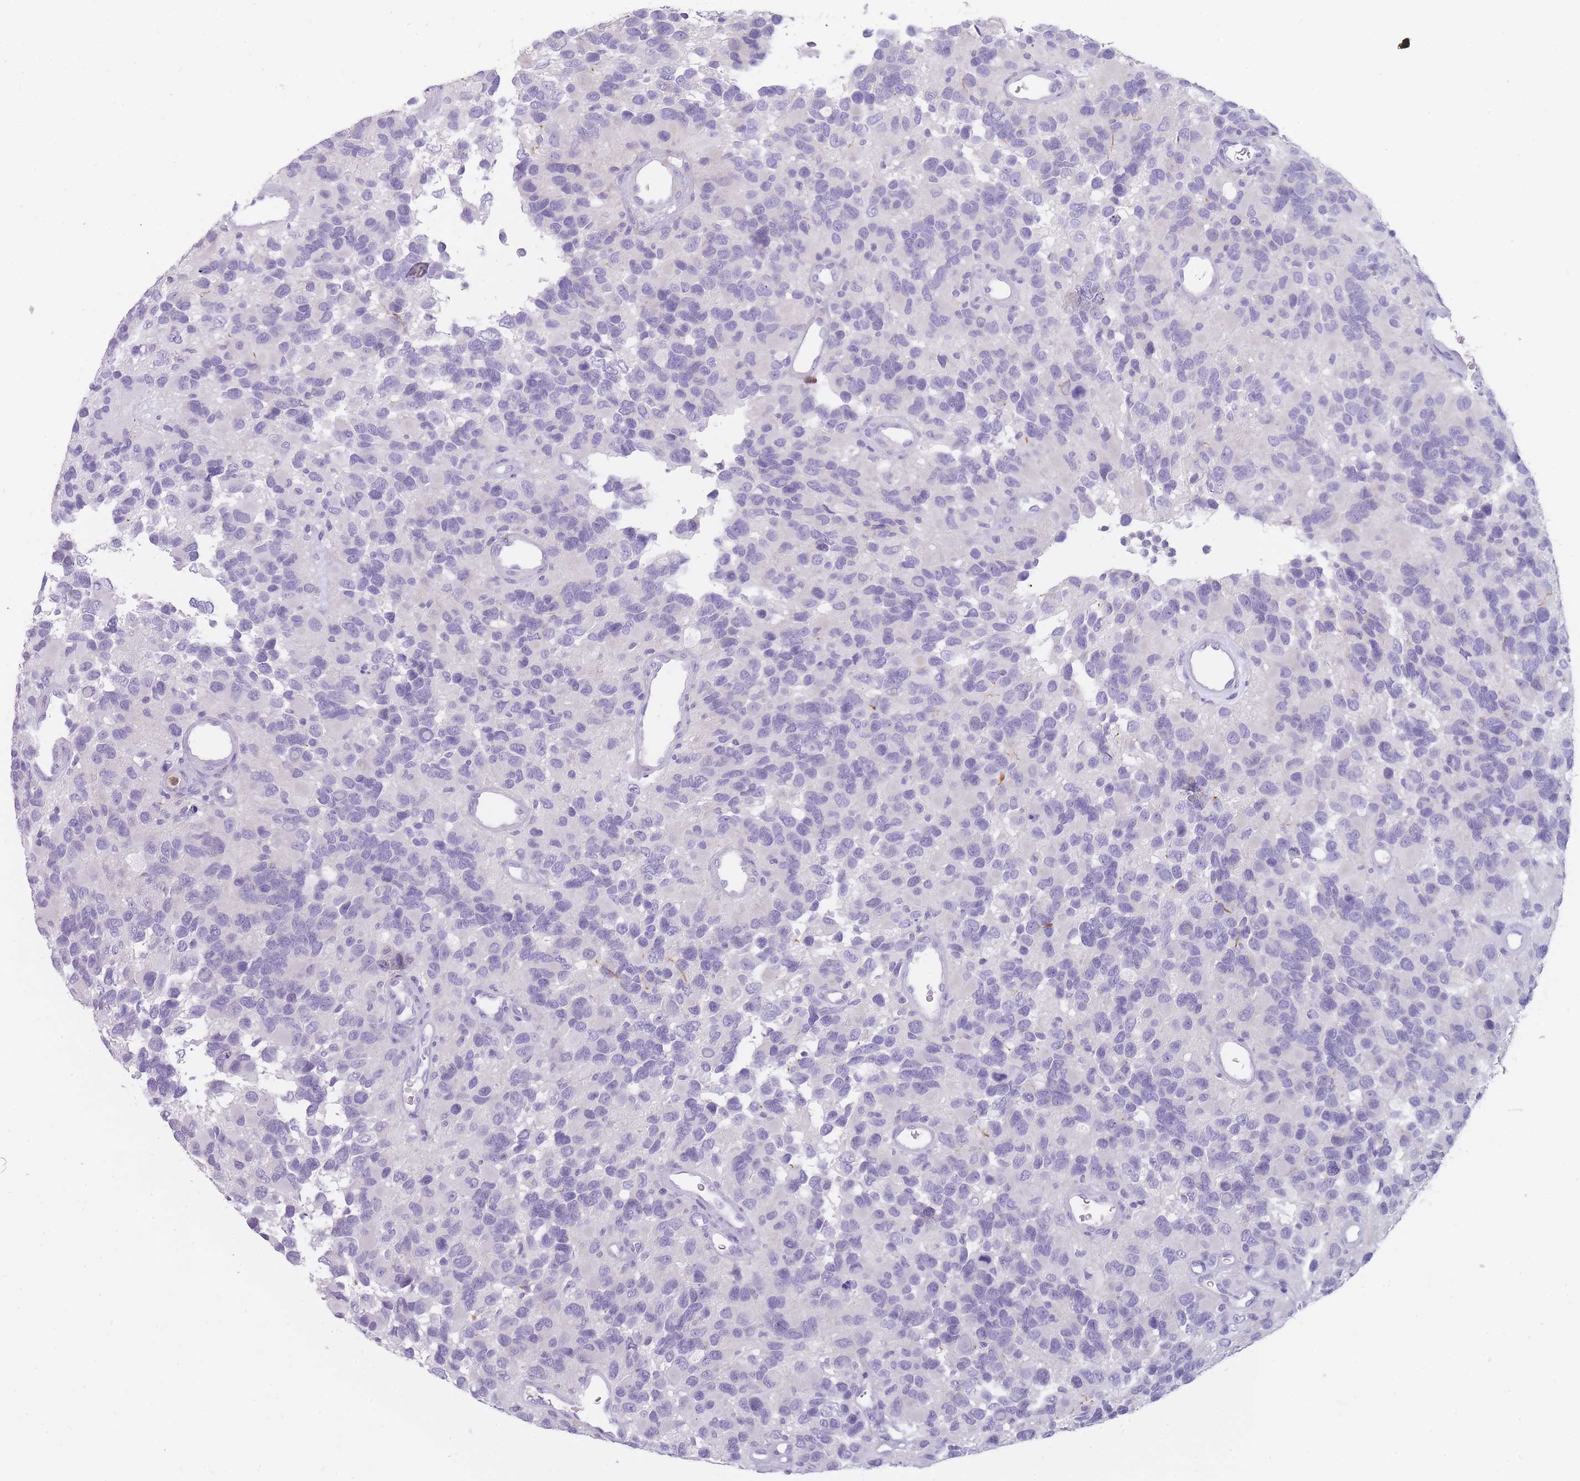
{"staining": {"intensity": "negative", "quantity": "none", "location": "none"}, "tissue": "glioma", "cell_type": "Tumor cells", "image_type": "cancer", "snomed": [{"axis": "morphology", "description": "Glioma, malignant, High grade"}, {"axis": "topography", "description": "Brain"}], "caption": "This is an IHC histopathology image of human malignant glioma (high-grade). There is no expression in tumor cells.", "gene": "CR1L", "patient": {"sex": "male", "age": 77}}